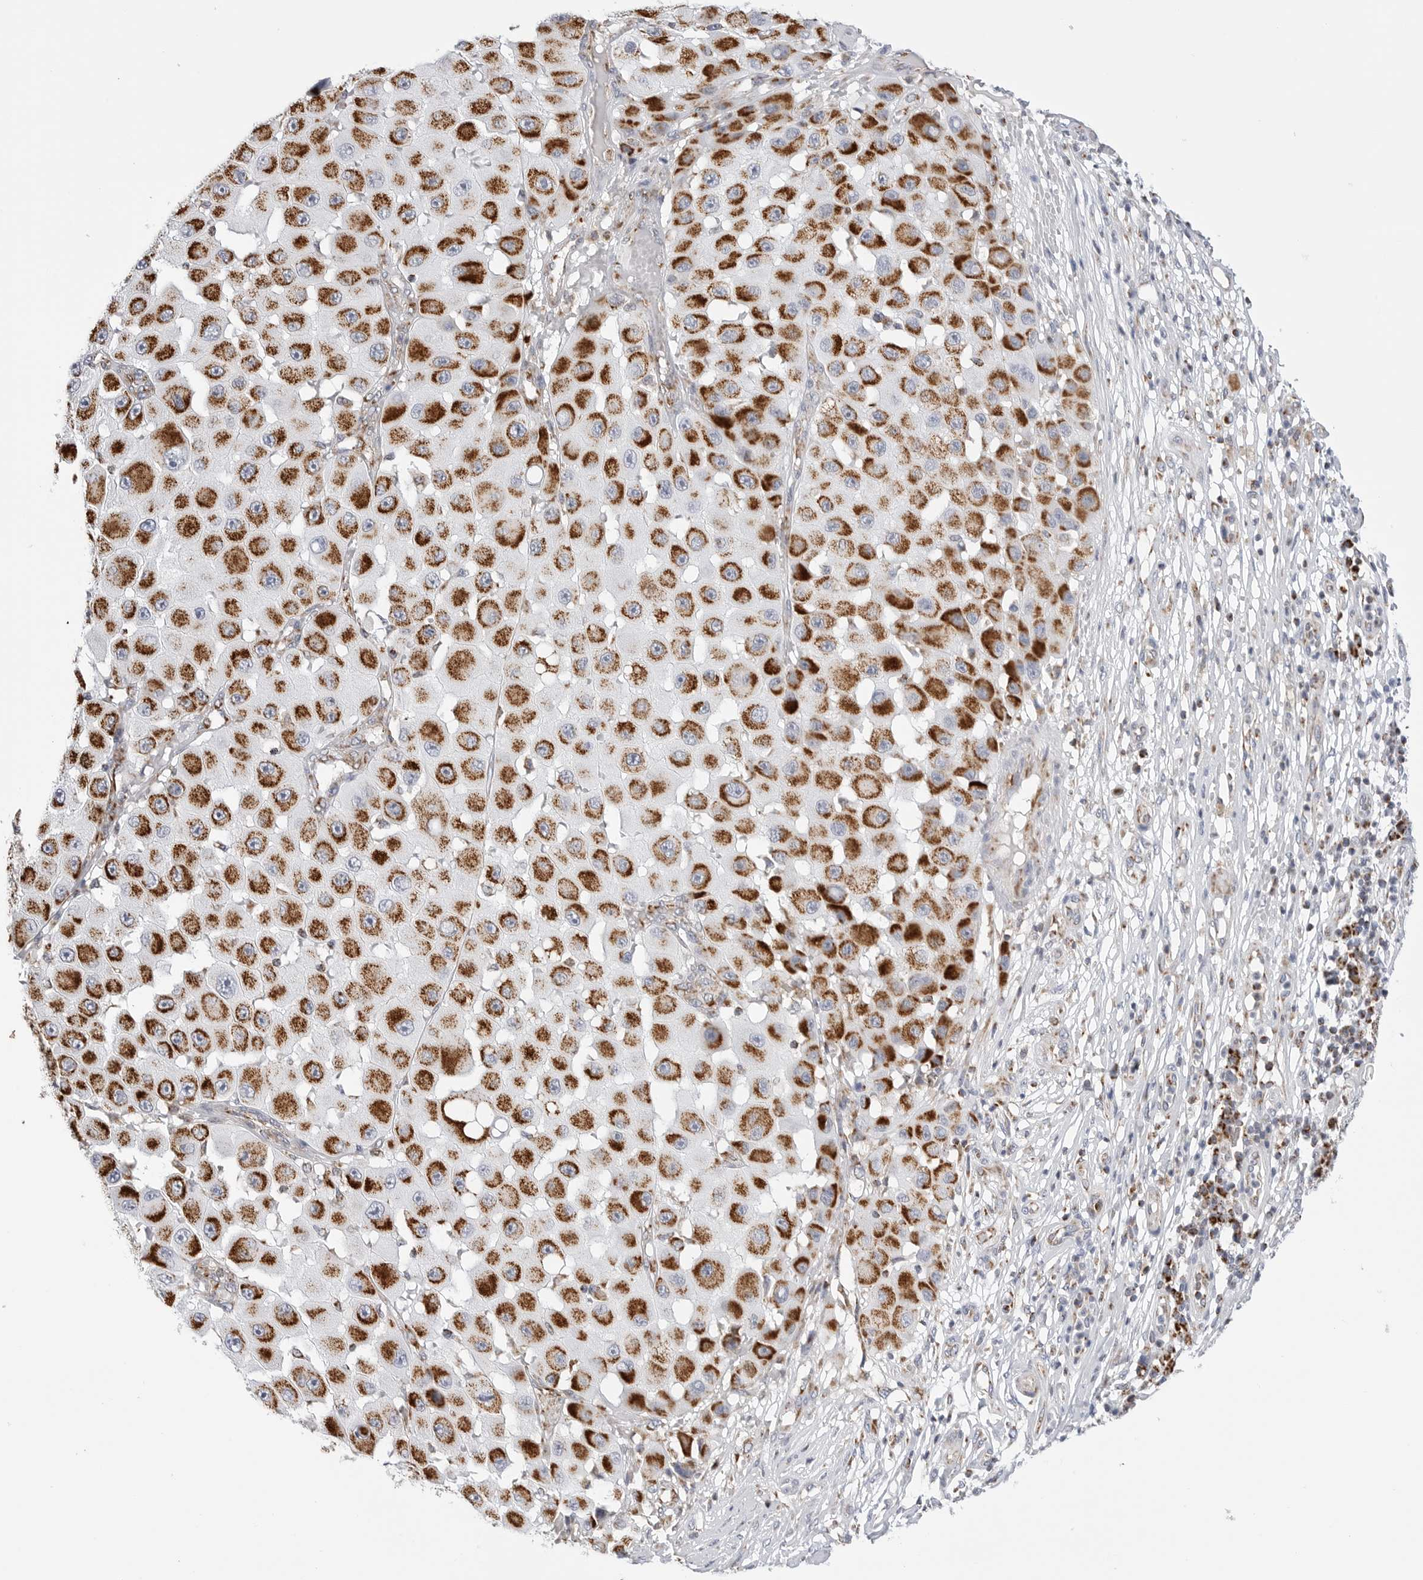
{"staining": {"intensity": "strong", "quantity": ">75%", "location": "cytoplasmic/membranous"}, "tissue": "melanoma", "cell_type": "Tumor cells", "image_type": "cancer", "snomed": [{"axis": "morphology", "description": "Malignant melanoma, NOS"}, {"axis": "topography", "description": "Skin"}], "caption": "Immunohistochemistry (DAB (3,3'-diaminobenzidine)) staining of malignant melanoma displays strong cytoplasmic/membranous protein positivity in about >75% of tumor cells.", "gene": "ATP5IF1", "patient": {"sex": "female", "age": 81}}